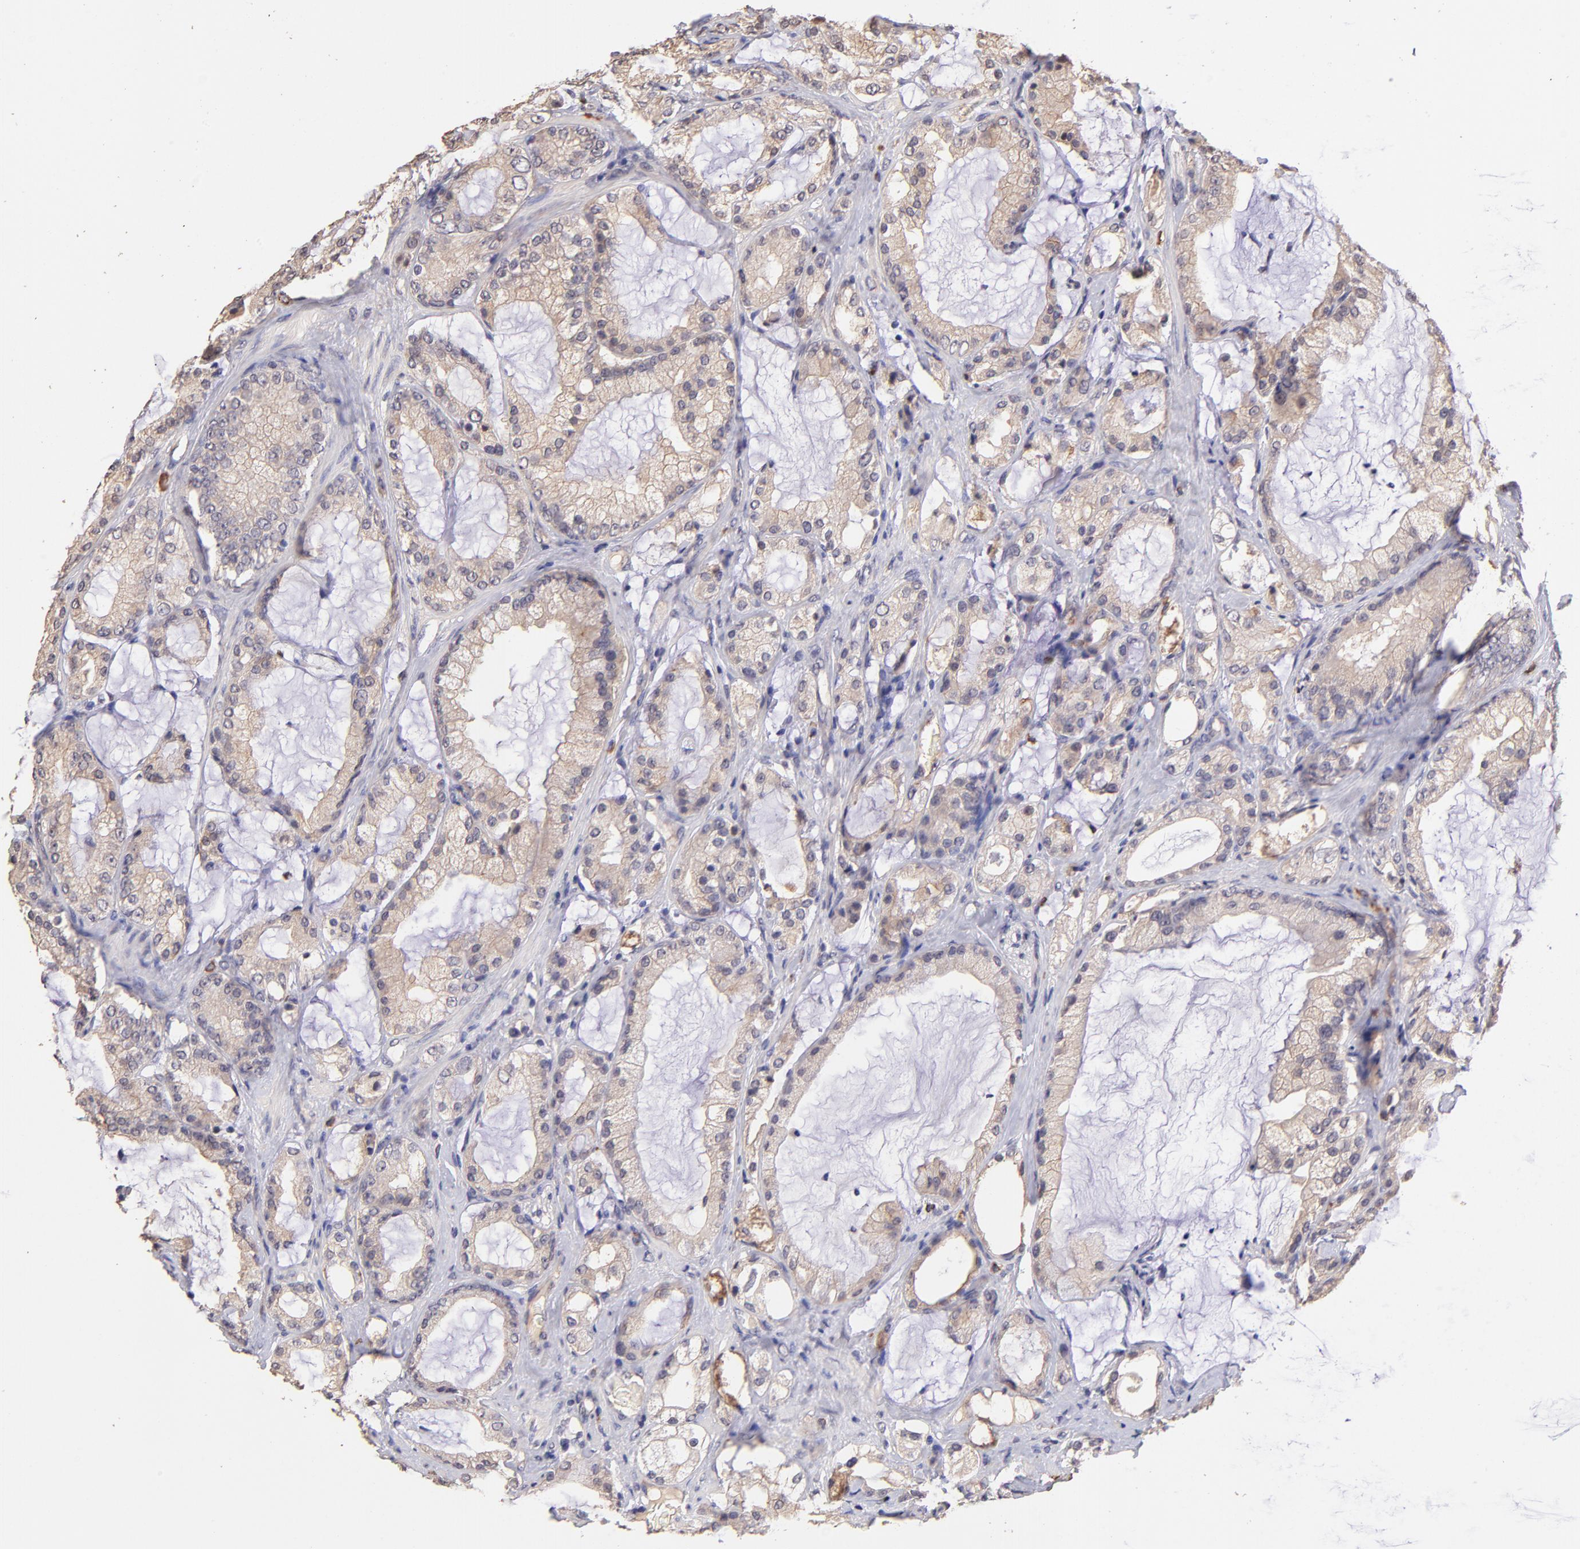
{"staining": {"intensity": "weak", "quantity": ">75%", "location": "cytoplasmic/membranous"}, "tissue": "prostate cancer", "cell_type": "Tumor cells", "image_type": "cancer", "snomed": [{"axis": "morphology", "description": "Adenocarcinoma, Medium grade"}, {"axis": "topography", "description": "Prostate"}], "caption": "The image shows a brown stain indicating the presence of a protein in the cytoplasmic/membranous of tumor cells in medium-grade adenocarcinoma (prostate).", "gene": "RNASEL", "patient": {"sex": "male", "age": 70}}